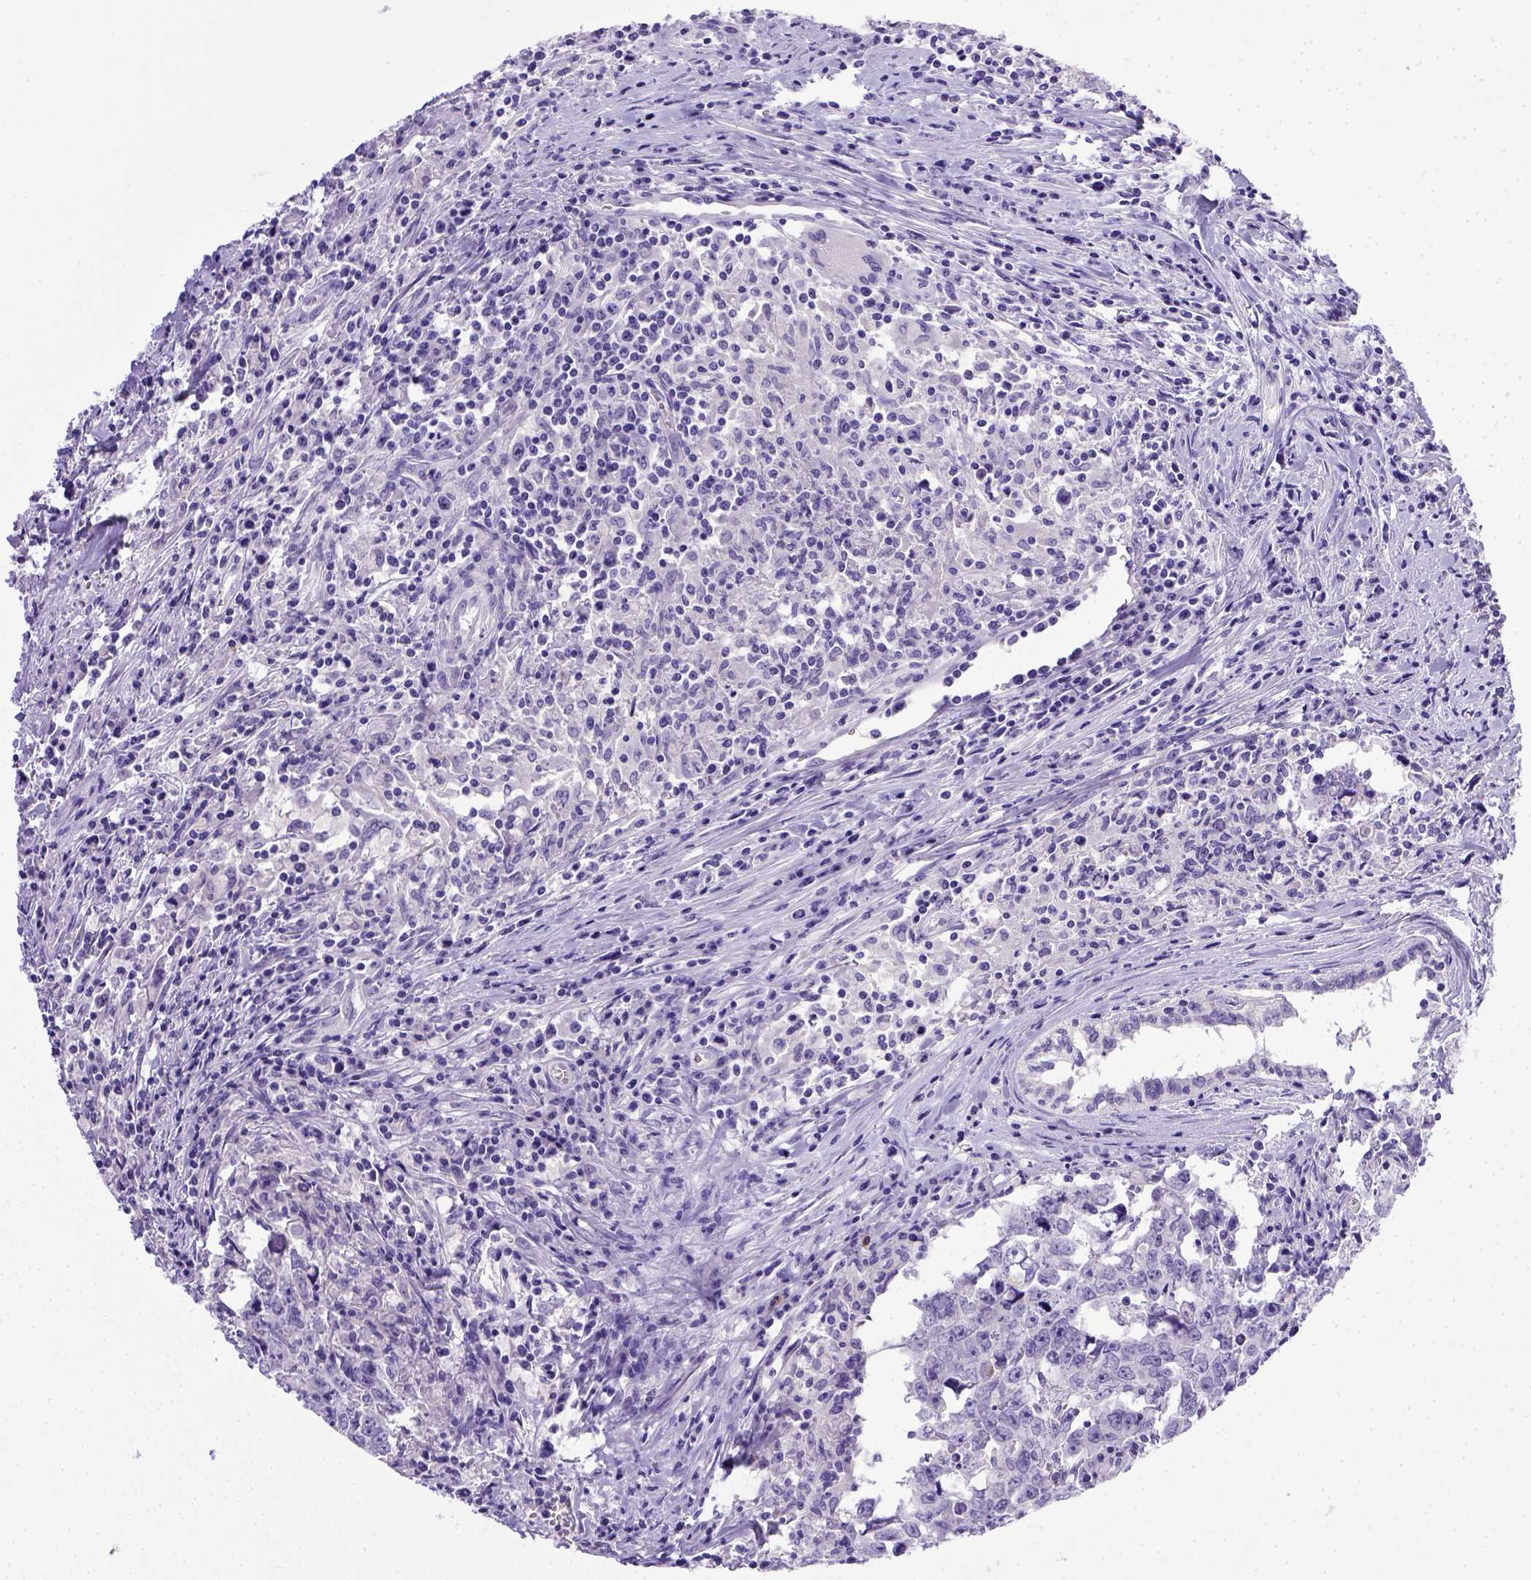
{"staining": {"intensity": "negative", "quantity": "none", "location": "none"}, "tissue": "testis cancer", "cell_type": "Tumor cells", "image_type": "cancer", "snomed": [{"axis": "morphology", "description": "Carcinoma, Embryonal, NOS"}, {"axis": "topography", "description": "Testis"}], "caption": "High power microscopy micrograph of an IHC micrograph of embryonal carcinoma (testis), revealing no significant positivity in tumor cells.", "gene": "BTN1A1", "patient": {"sex": "male", "age": 22}}